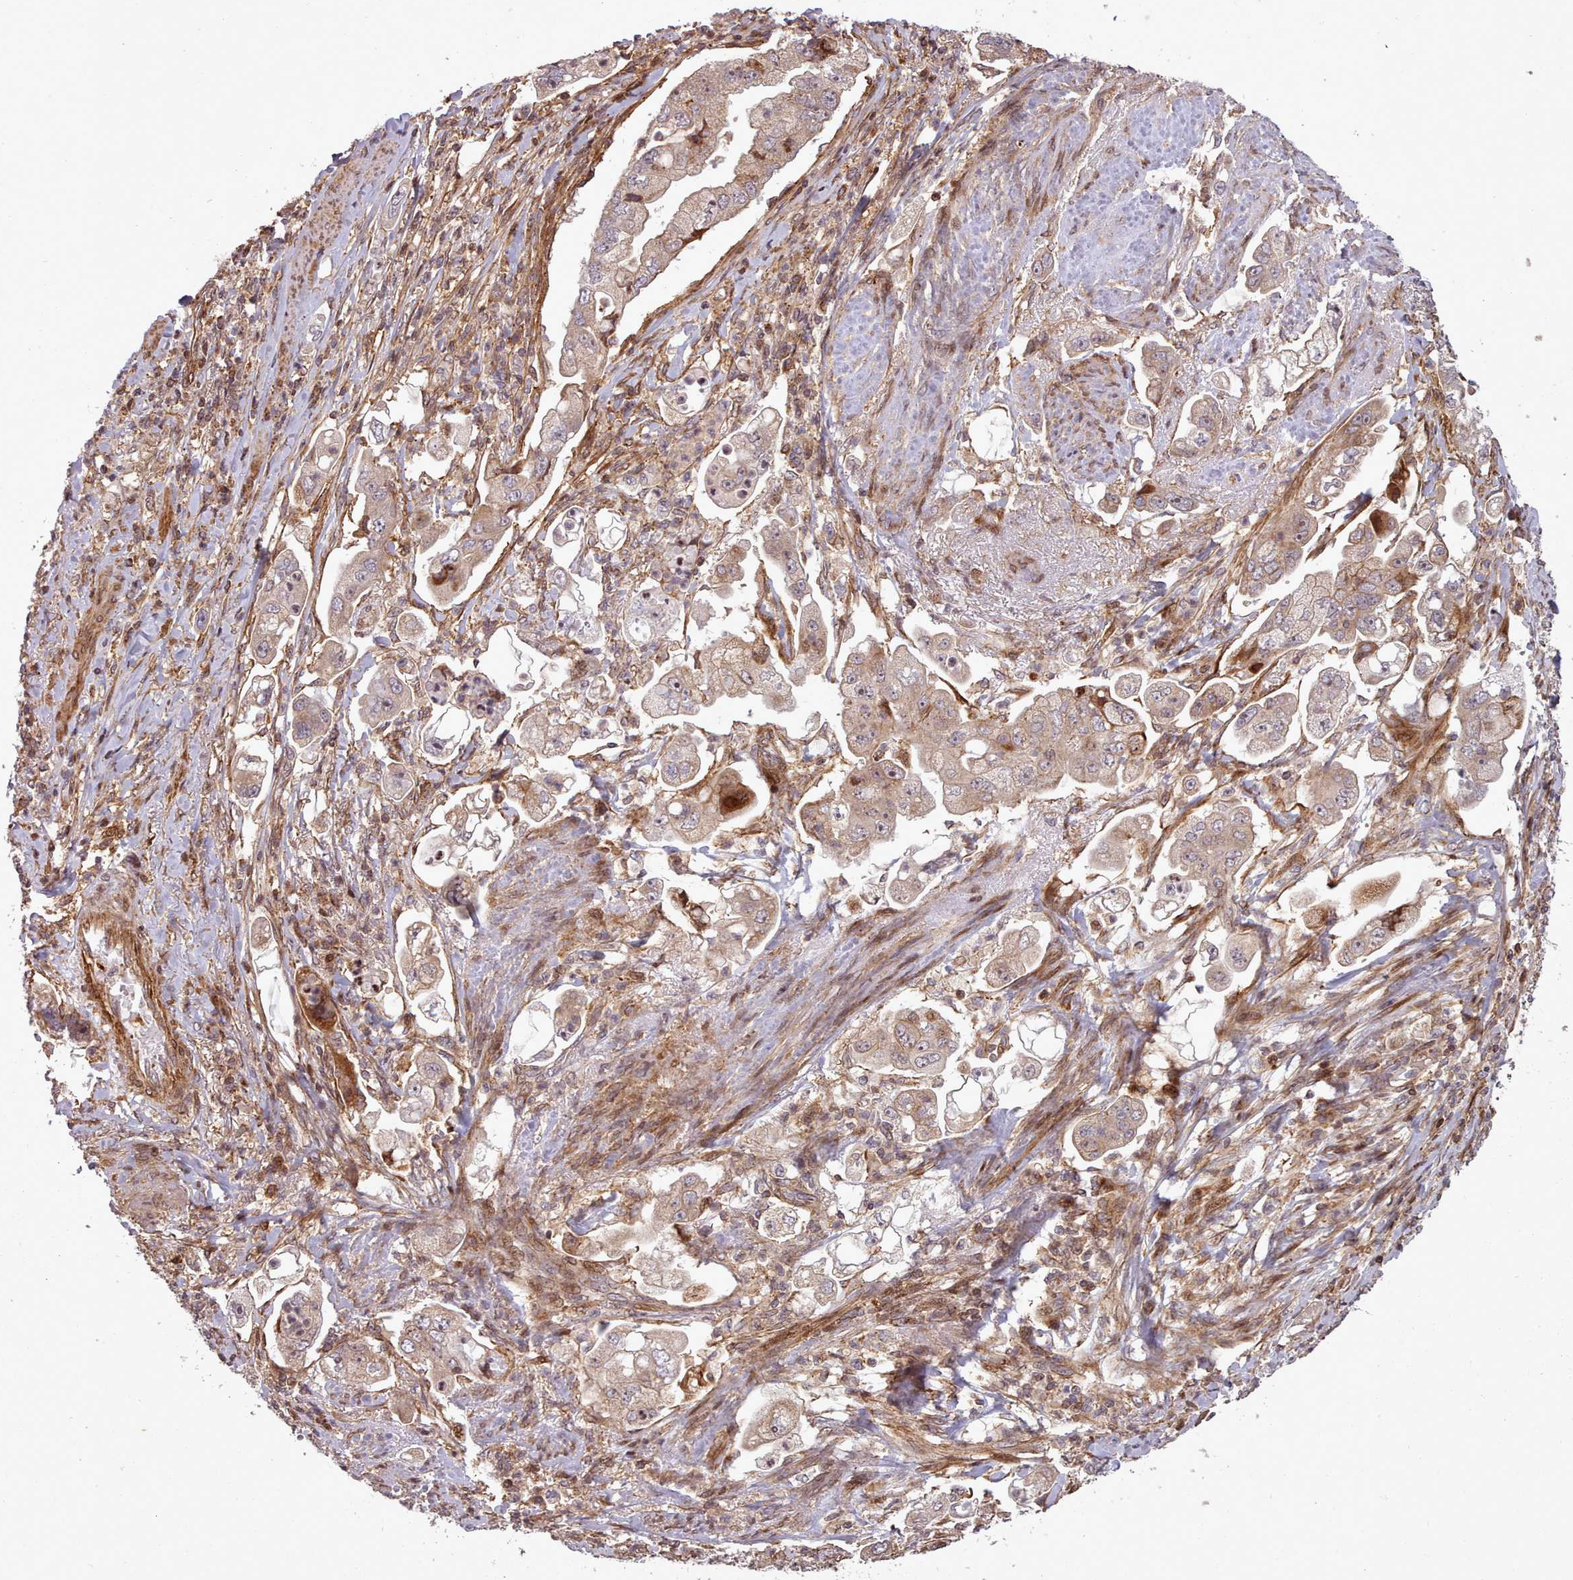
{"staining": {"intensity": "weak", "quantity": "25%-75%", "location": "cytoplasmic/membranous"}, "tissue": "stomach cancer", "cell_type": "Tumor cells", "image_type": "cancer", "snomed": [{"axis": "morphology", "description": "Adenocarcinoma, NOS"}, {"axis": "topography", "description": "Stomach"}], "caption": "A high-resolution image shows immunohistochemistry (IHC) staining of stomach adenocarcinoma, which demonstrates weak cytoplasmic/membranous positivity in about 25%-75% of tumor cells.", "gene": "NLRP7", "patient": {"sex": "male", "age": 62}}